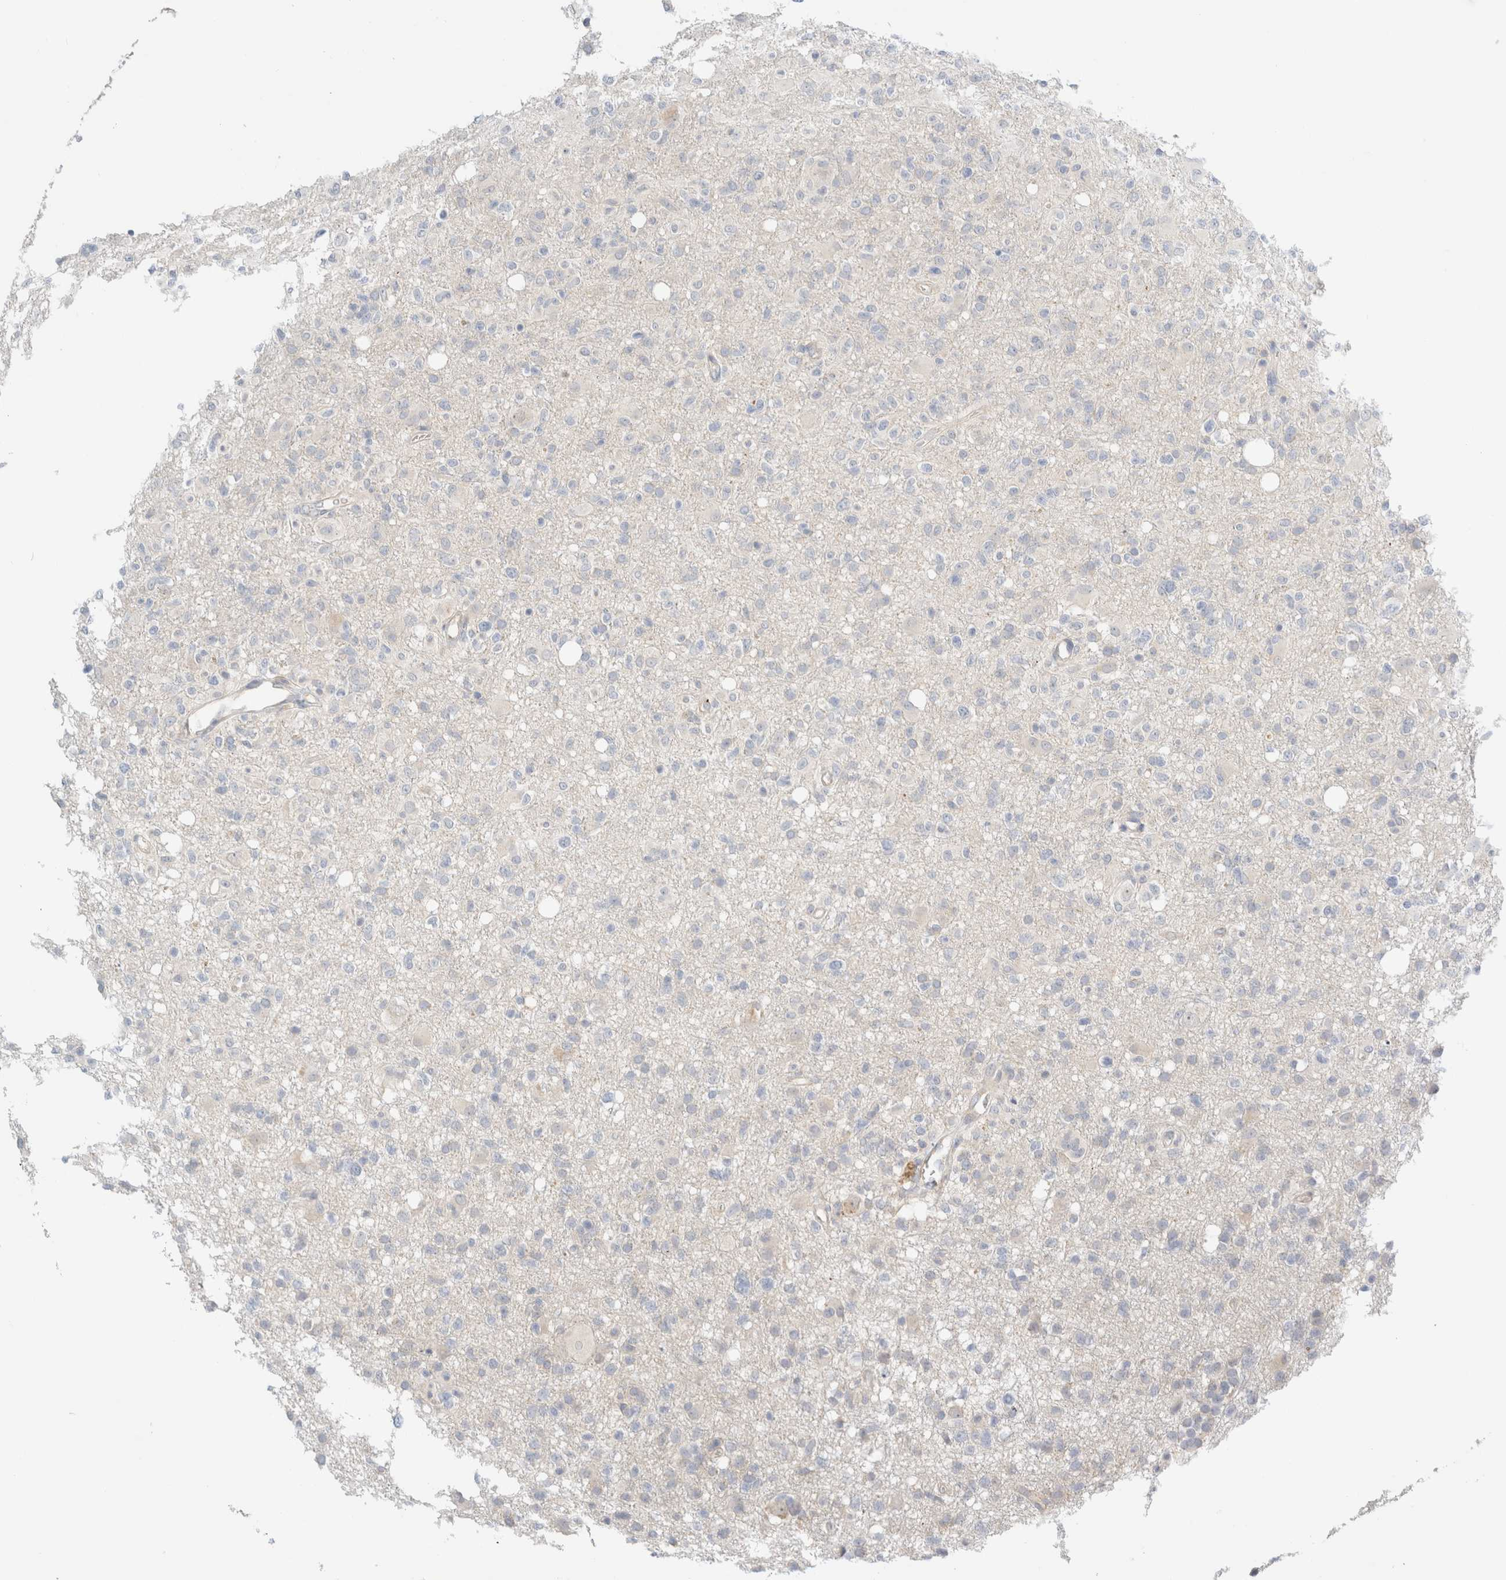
{"staining": {"intensity": "negative", "quantity": "none", "location": "none"}, "tissue": "glioma", "cell_type": "Tumor cells", "image_type": "cancer", "snomed": [{"axis": "morphology", "description": "Glioma, malignant, High grade"}, {"axis": "topography", "description": "Brain"}], "caption": "The immunohistochemistry histopathology image has no significant expression in tumor cells of malignant glioma (high-grade) tissue.", "gene": "SDR16C5", "patient": {"sex": "female", "age": 57}}